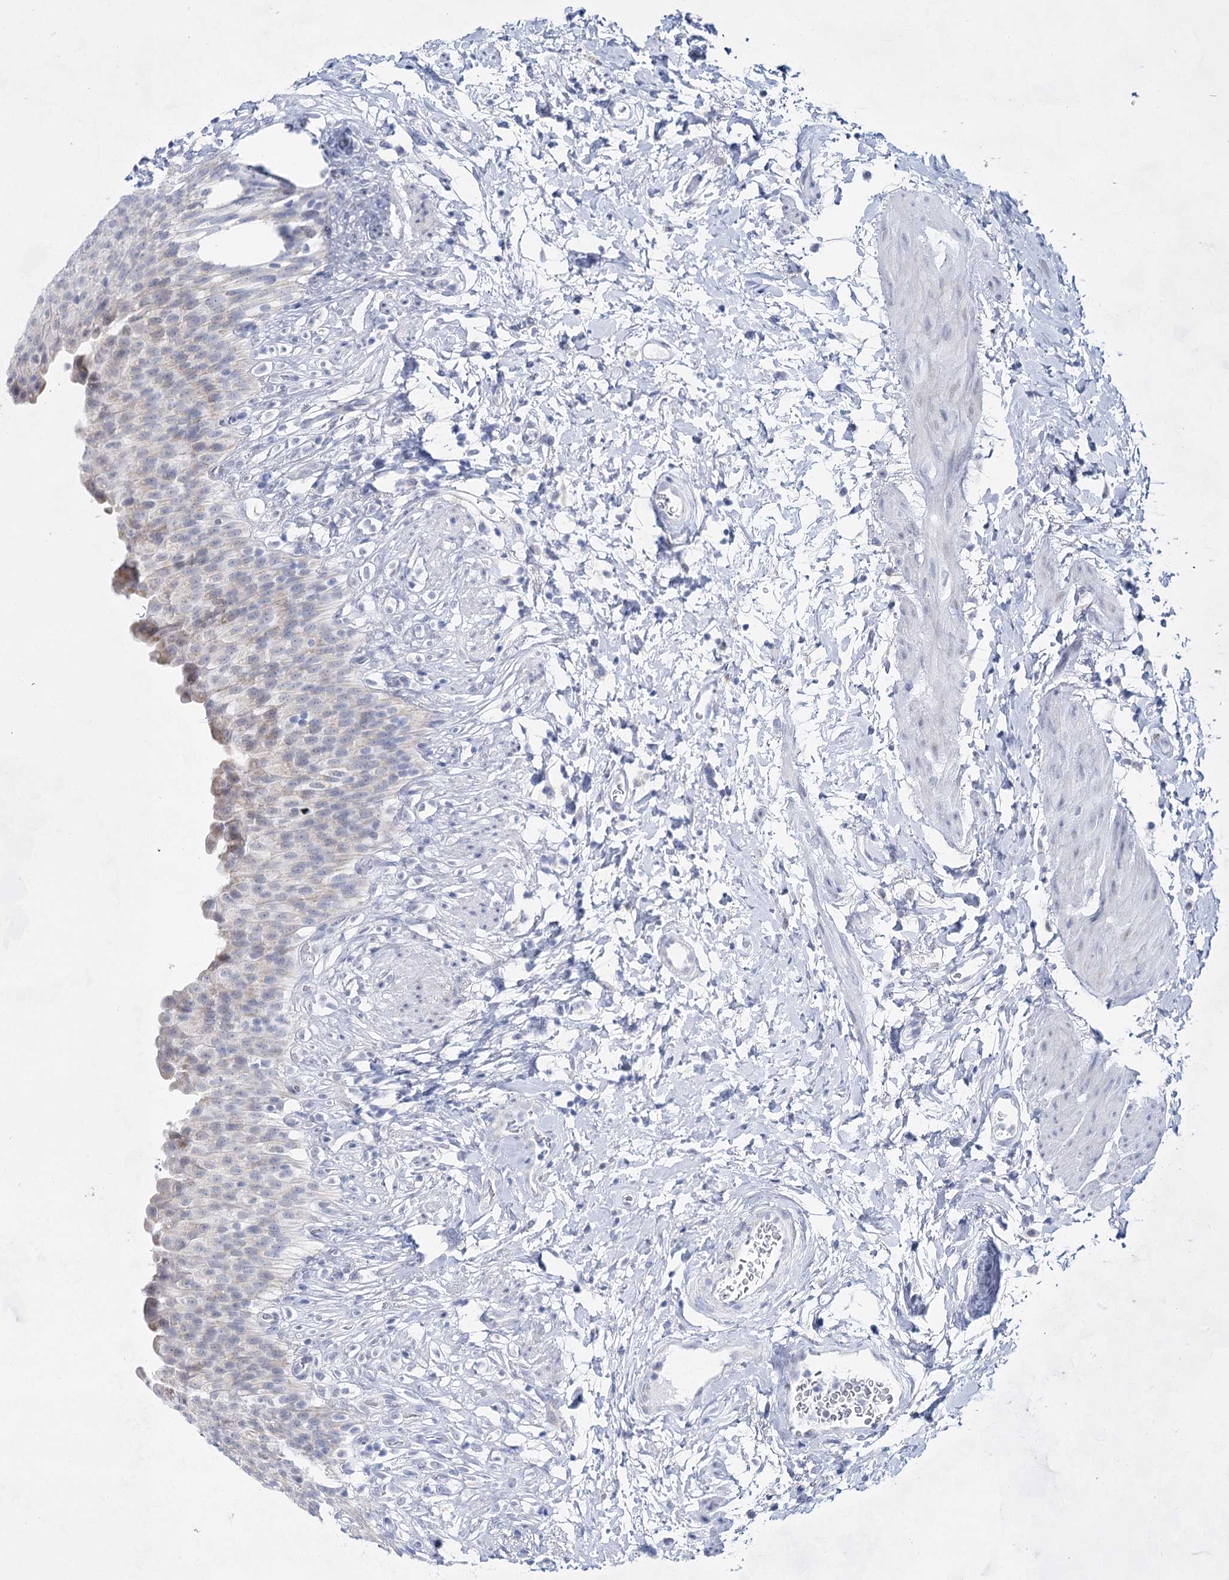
{"staining": {"intensity": "negative", "quantity": "none", "location": "none"}, "tissue": "urinary bladder", "cell_type": "Urothelial cells", "image_type": "normal", "snomed": [{"axis": "morphology", "description": "Normal tissue, NOS"}, {"axis": "topography", "description": "Urinary bladder"}], "caption": "High magnification brightfield microscopy of unremarkable urinary bladder stained with DAB (3,3'-diaminobenzidine) (brown) and counterstained with hematoxylin (blue): urothelial cells show no significant positivity.", "gene": "BPHL", "patient": {"sex": "female", "age": 79}}